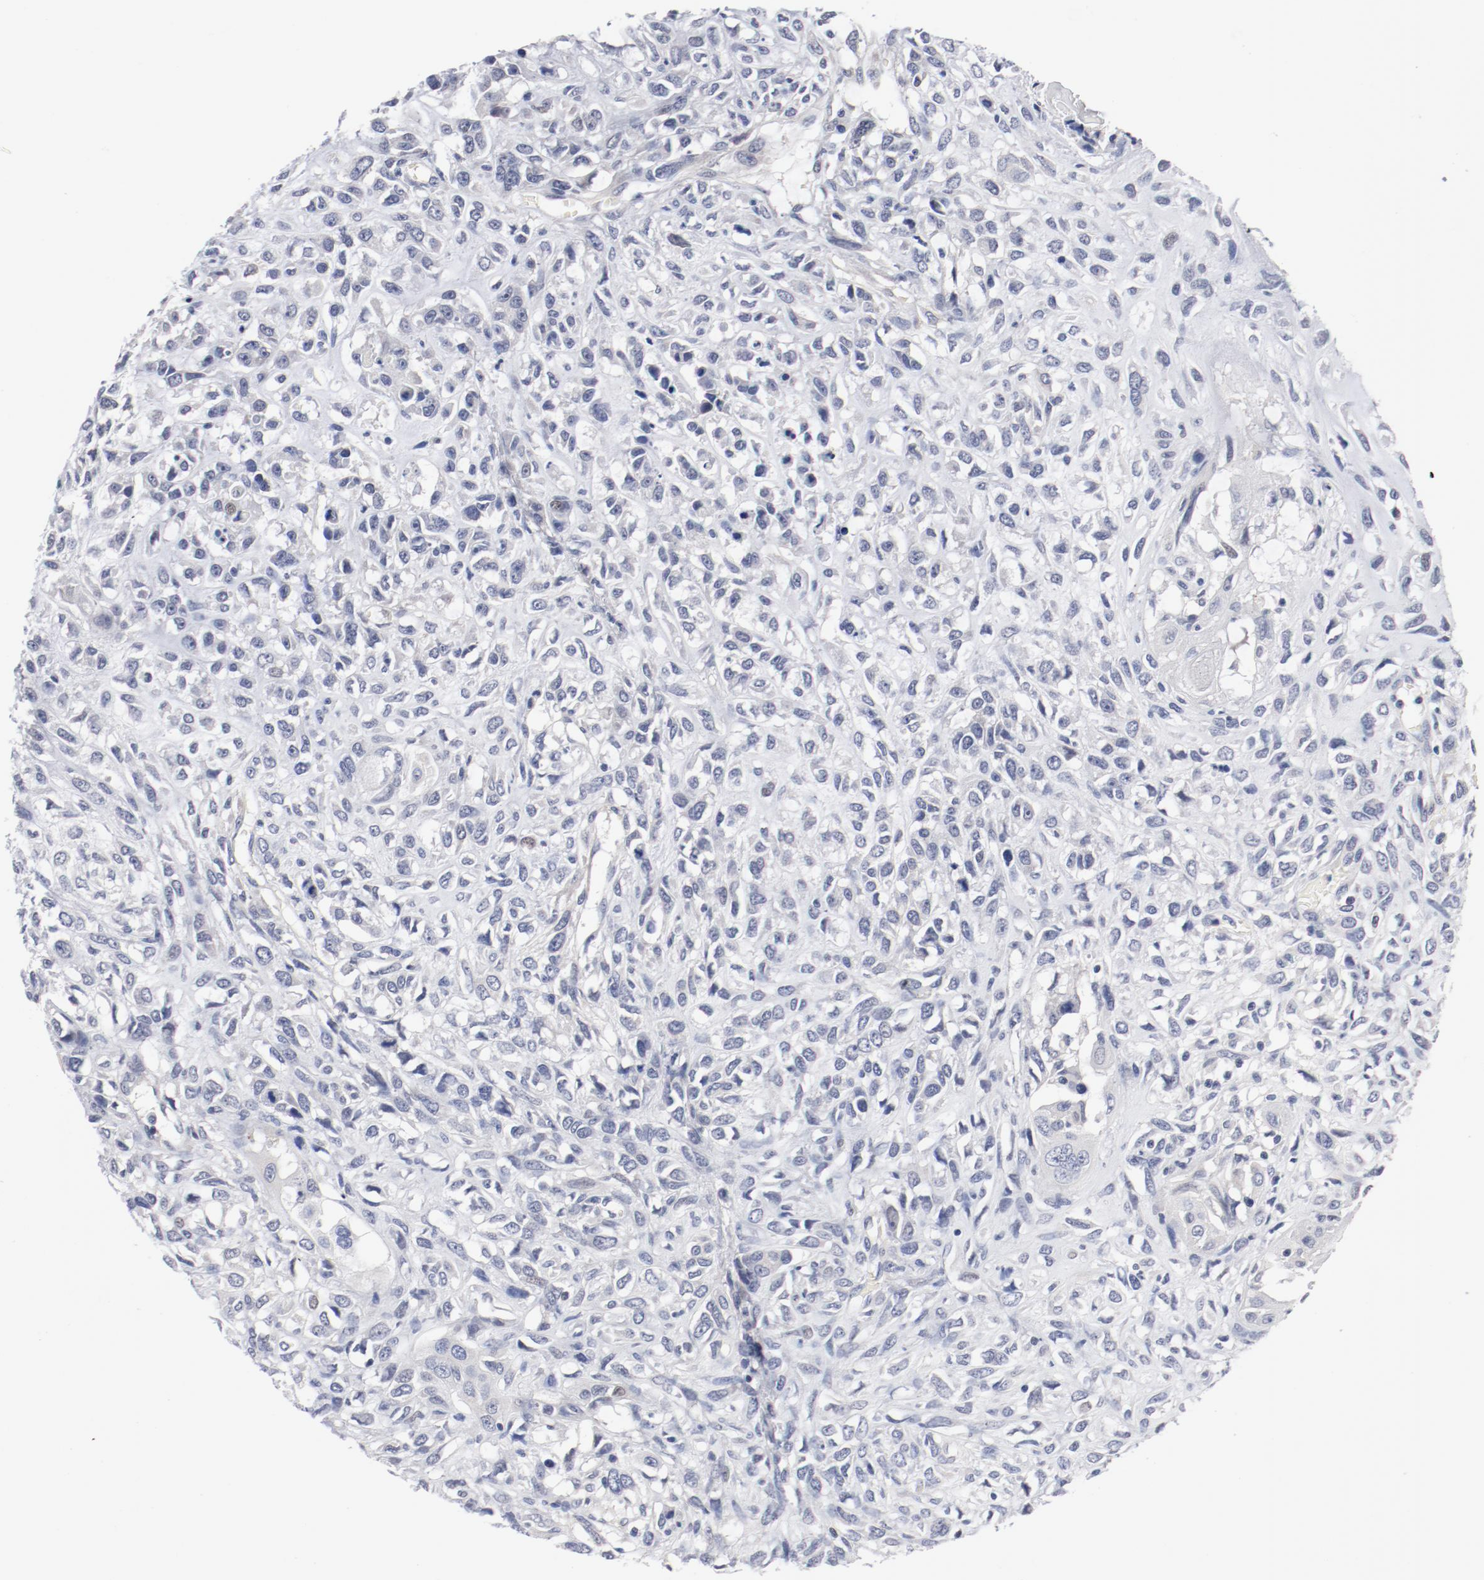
{"staining": {"intensity": "negative", "quantity": "none", "location": "none"}, "tissue": "head and neck cancer", "cell_type": "Tumor cells", "image_type": "cancer", "snomed": [{"axis": "morphology", "description": "Necrosis, NOS"}, {"axis": "morphology", "description": "Neoplasm, malignant, NOS"}, {"axis": "topography", "description": "Salivary gland"}, {"axis": "topography", "description": "Head-Neck"}], "caption": "Immunohistochemical staining of human head and neck malignant neoplasm shows no significant staining in tumor cells.", "gene": "KCNK13", "patient": {"sex": "male", "age": 43}}